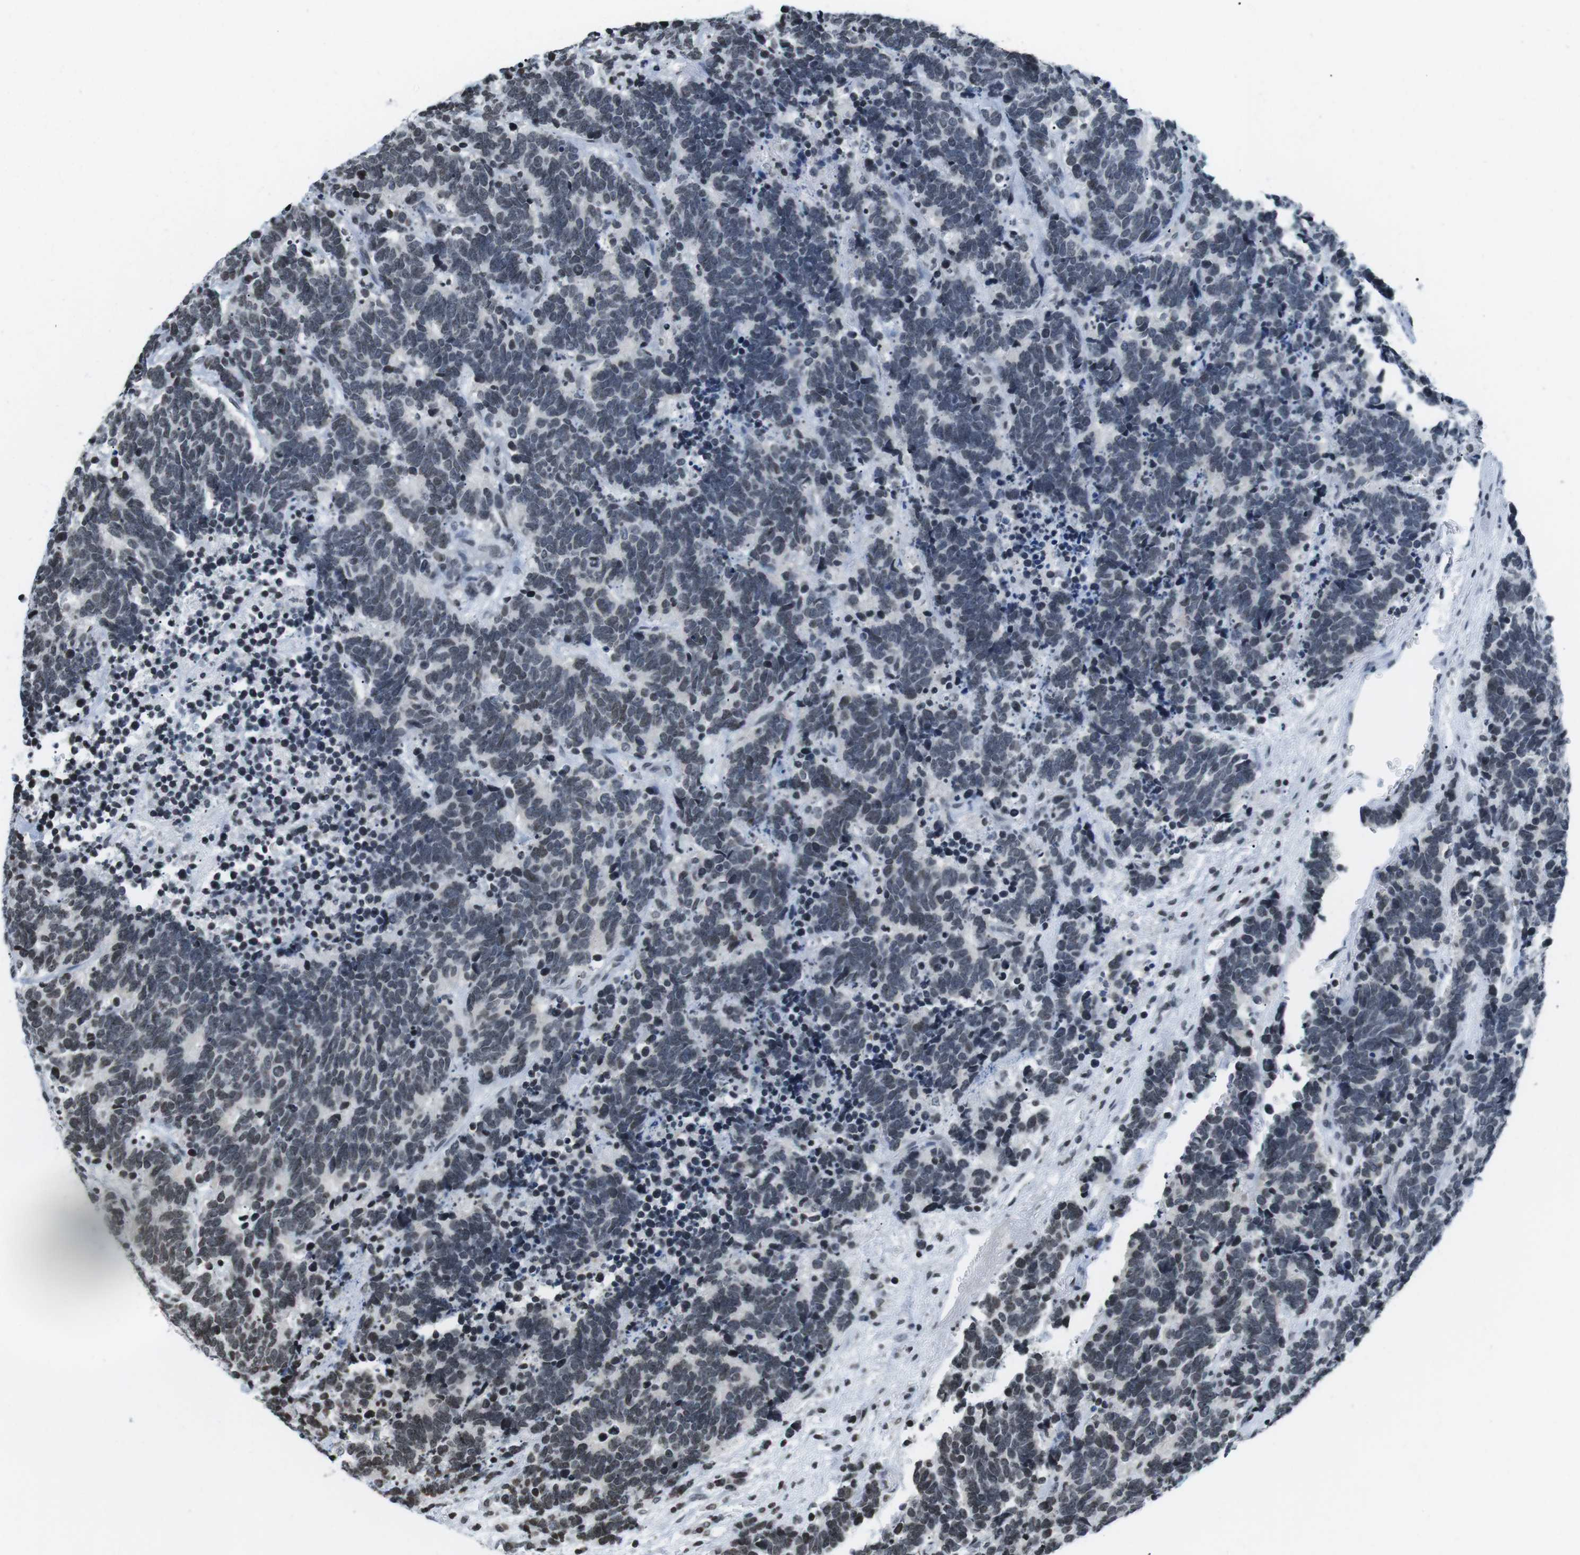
{"staining": {"intensity": "weak", "quantity": "<25%", "location": "none"}, "tissue": "carcinoid", "cell_type": "Tumor cells", "image_type": "cancer", "snomed": [{"axis": "morphology", "description": "Carcinoma, NOS"}, {"axis": "morphology", "description": "Carcinoid, malignant, NOS"}, {"axis": "topography", "description": "Urinary bladder"}], "caption": "Tumor cells are negative for protein expression in human carcinoid. (DAB immunohistochemistry visualized using brightfield microscopy, high magnification).", "gene": "E2F2", "patient": {"sex": "male", "age": 57}}